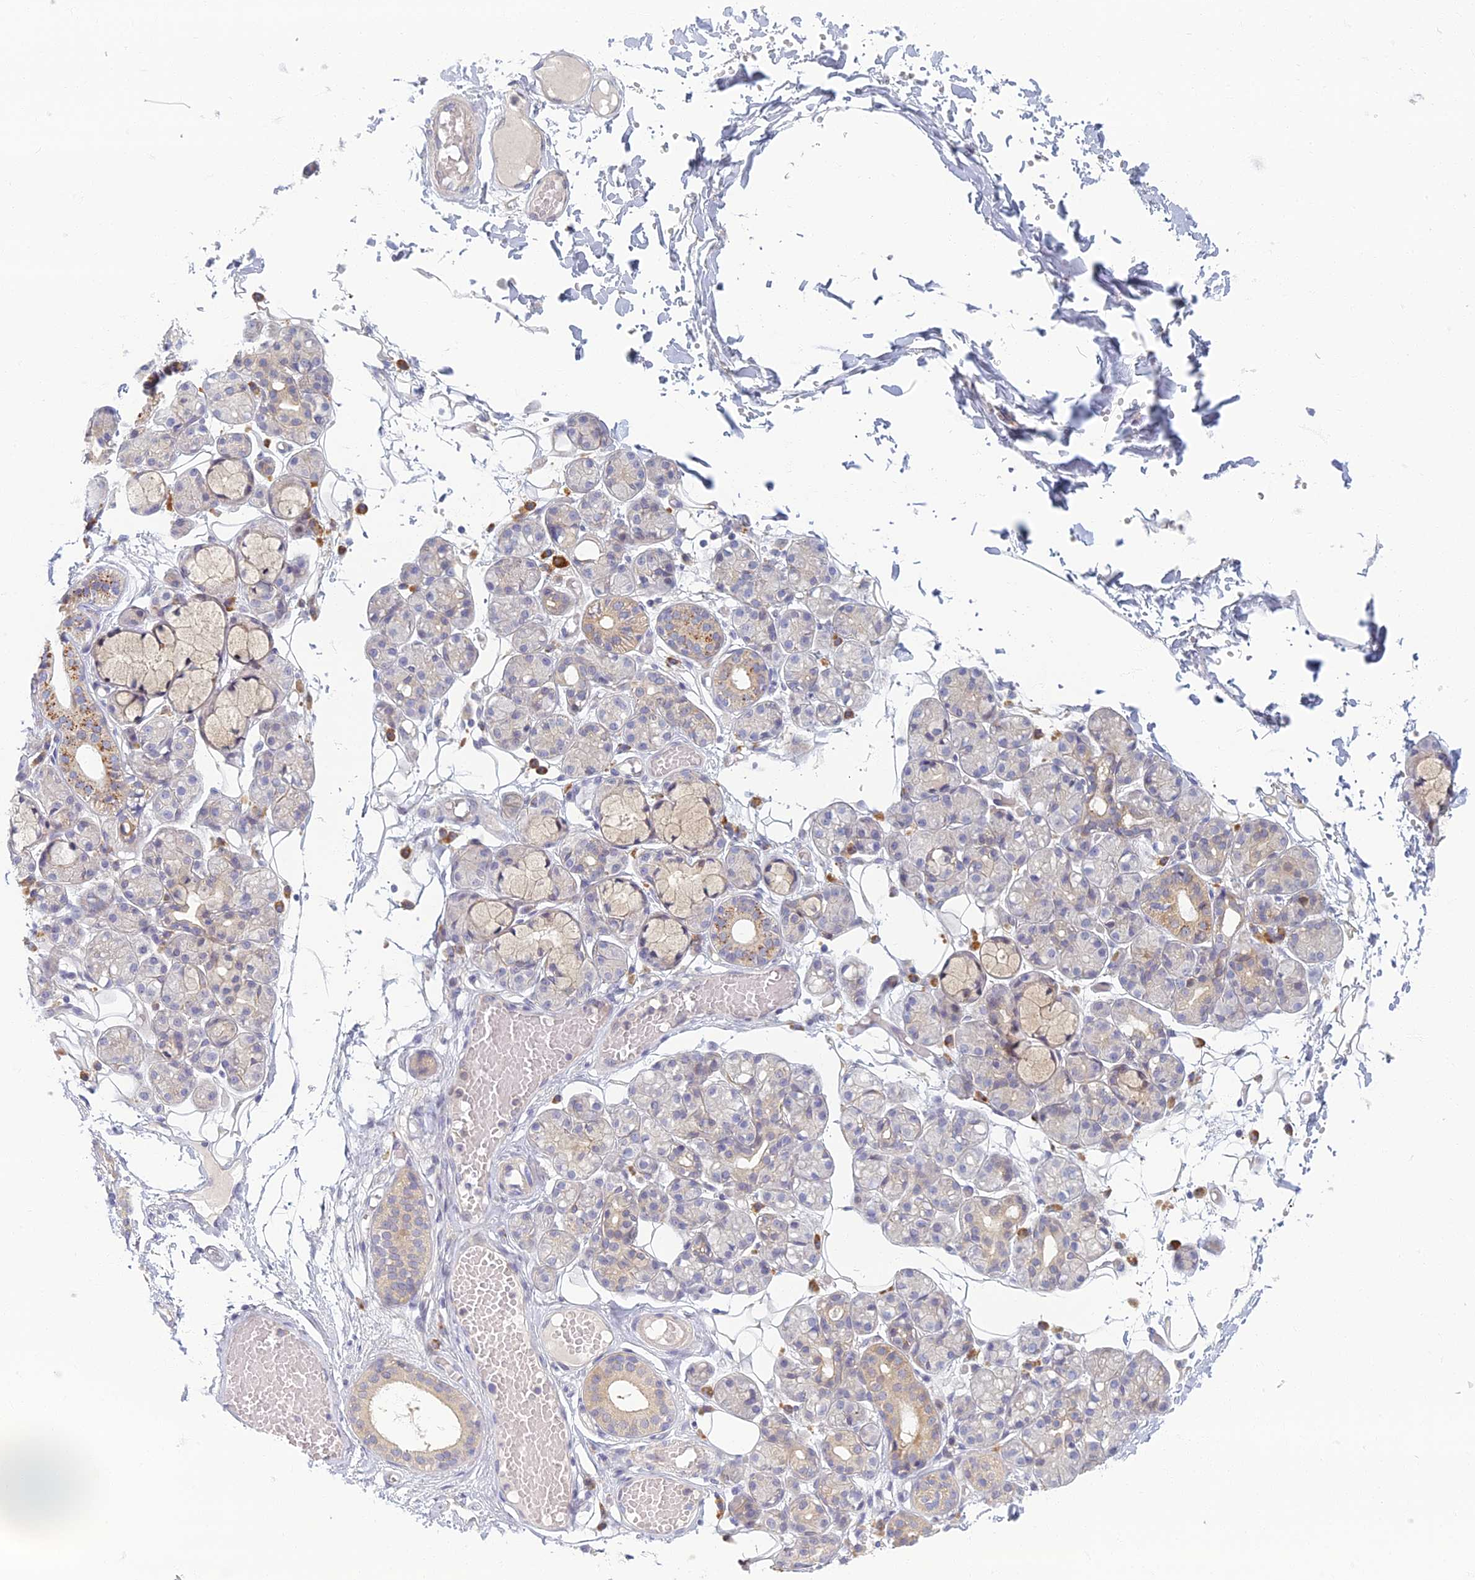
{"staining": {"intensity": "weak", "quantity": "<25%", "location": "cytoplasmic/membranous"}, "tissue": "salivary gland", "cell_type": "Glandular cells", "image_type": "normal", "snomed": [{"axis": "morphology", "description": "Normal tissue, NOS"}, {"axis": "topography", "description": "Salivary gland"}], "caption": "Immunohistochemical staining of normal human salivary gland reveals no significant expression in glandular cells. The staining was performed using DAB to visualize the protein expression in brown, while the nuclei were stained in blue with hematoxylin (Magnification: 20x).", "gene": "CHMP4B", "patient": {"sex": "male", "age": 63}}